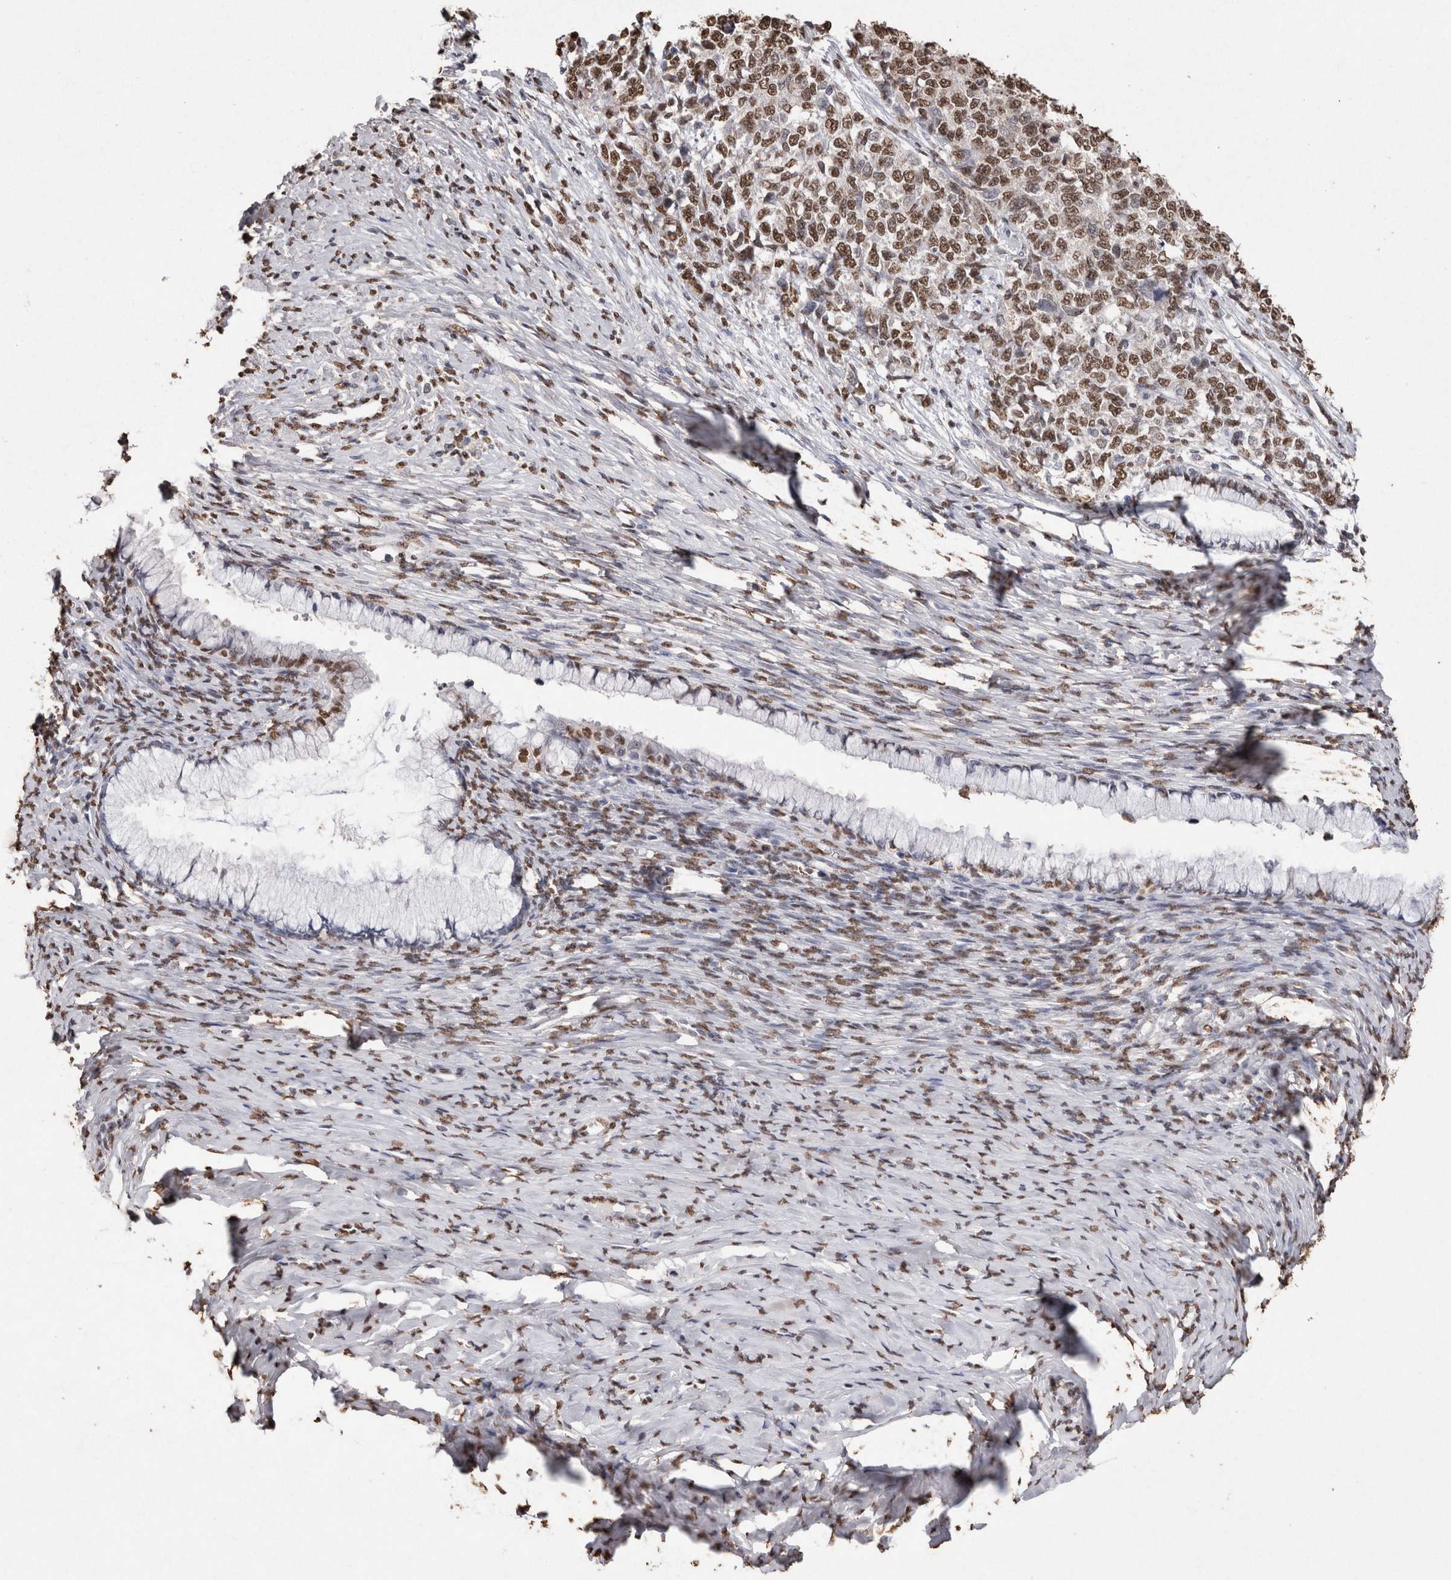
{"staining": {"intensity": "moderate", "quantity": ">75%", "location": "nuclear"}, "tissue": "cervical cancer", "cell_type": "Tumor cells", "image_type": "cancer", "snomed": [{"axis": "morphology", "description": "Squamous cell carcinoma, NOS"}, {"axis": "topography", "description": "Cervix"}], "caption": "Immunohistochemical staining of cervical cancer (squamous cell carcinoma) exhibits medium levels of moderate nuclear staining in approximately >75% of tumor cells. (DAB IHC with brightfield microscopy, high magnification).", "gene": "NTHL1", "patient": {"sex": "female", "age": 63}}